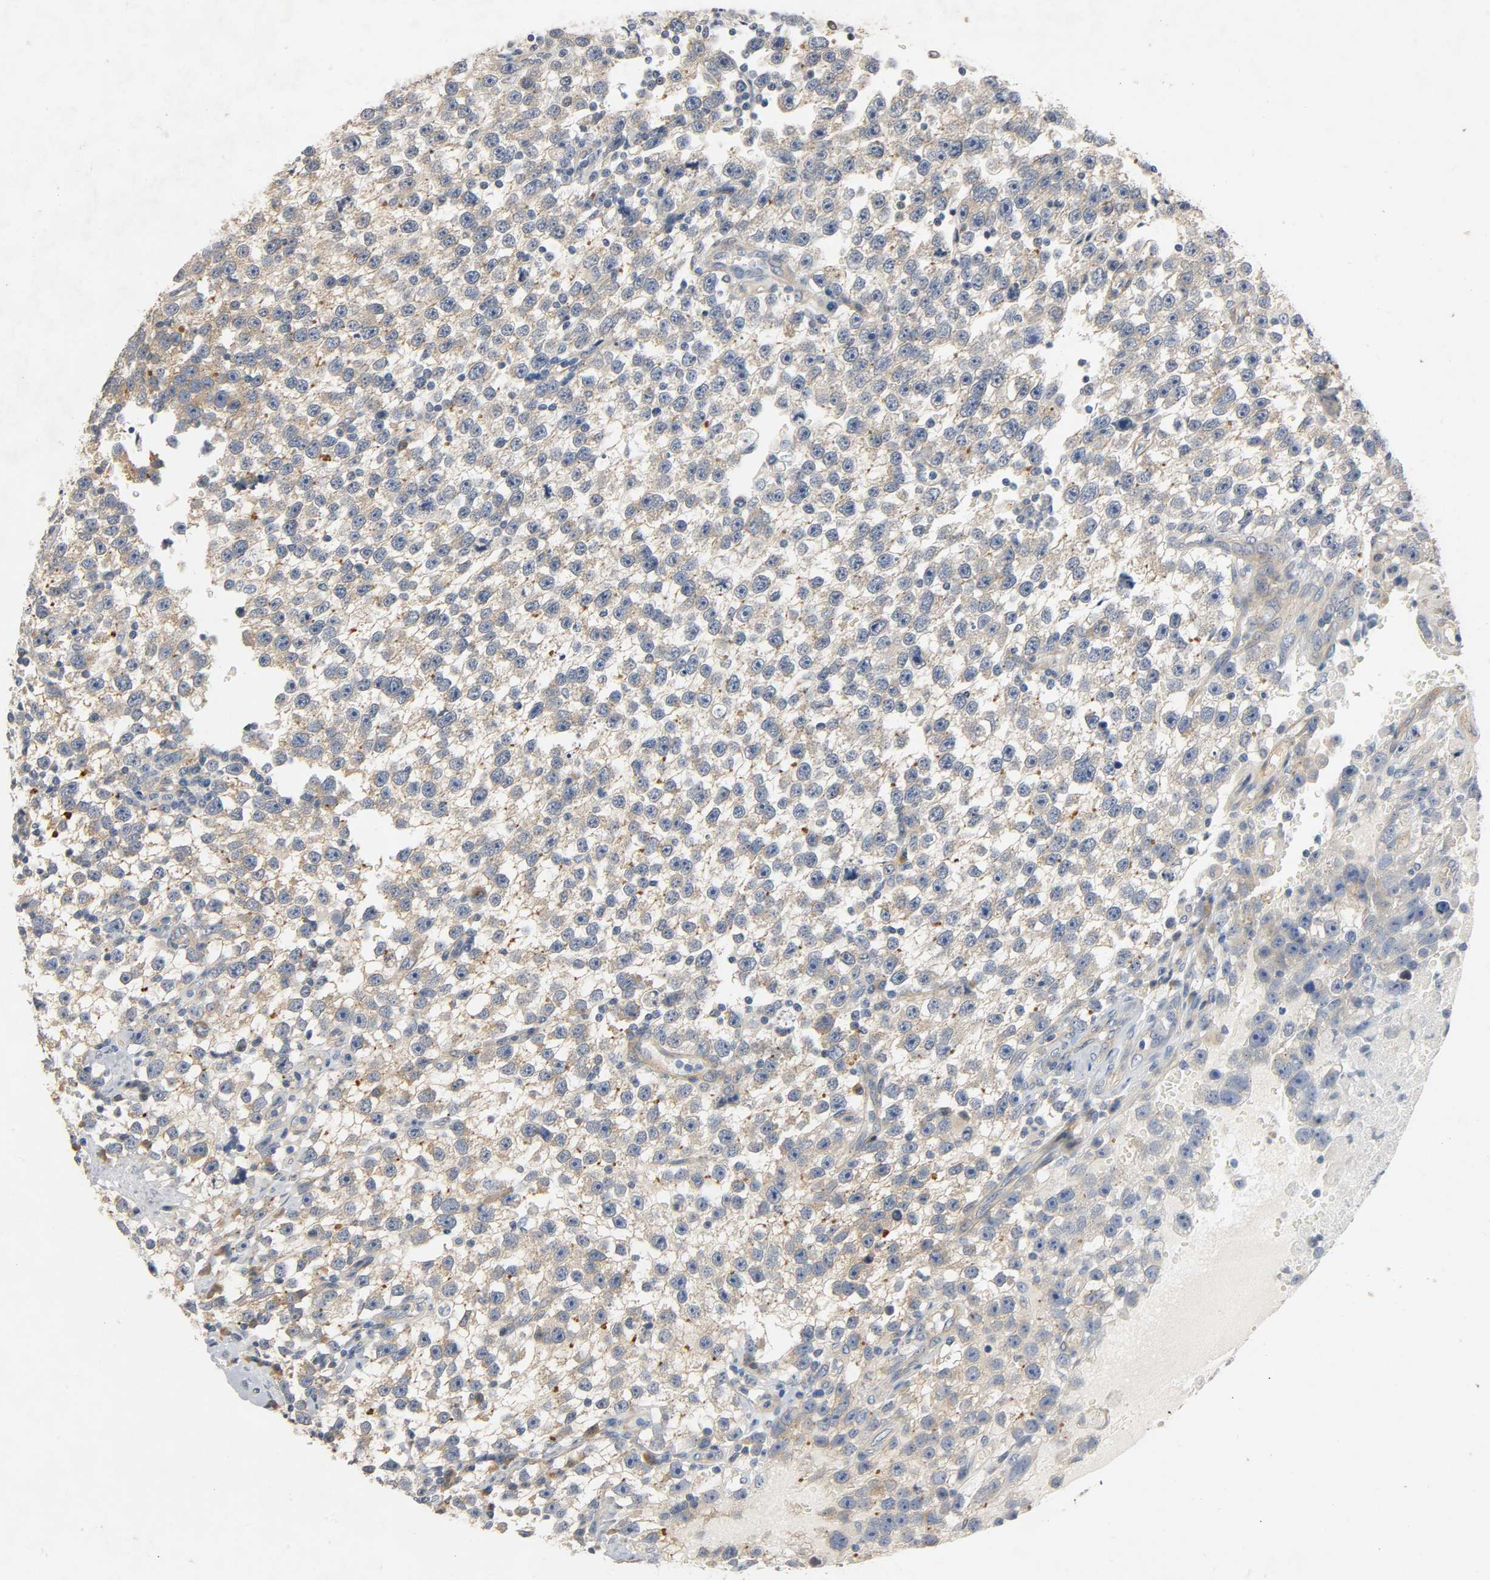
{"staining": {"intensity": "moderate", "quantity": "25%-75%", "location": "cytoplasmic/membranous"}, "tissue": "testis cancer", "cell_type": "Tumor cells", "image_type": "cancer", "snomed": [{"axis": "morphology", "description": "Seminoma, NOS"}, {"axis": "topography", "description": "Testis"}], "caption": "A histopathology image showing moderate cytoplasmic/membranous expression in approximately 25%-75% of tumor cells in testis seminoma, as visualized by brown immunohistochemical staining.", "gene": "ARPC1A", "patient": {"sex": "male", "age": 33}}